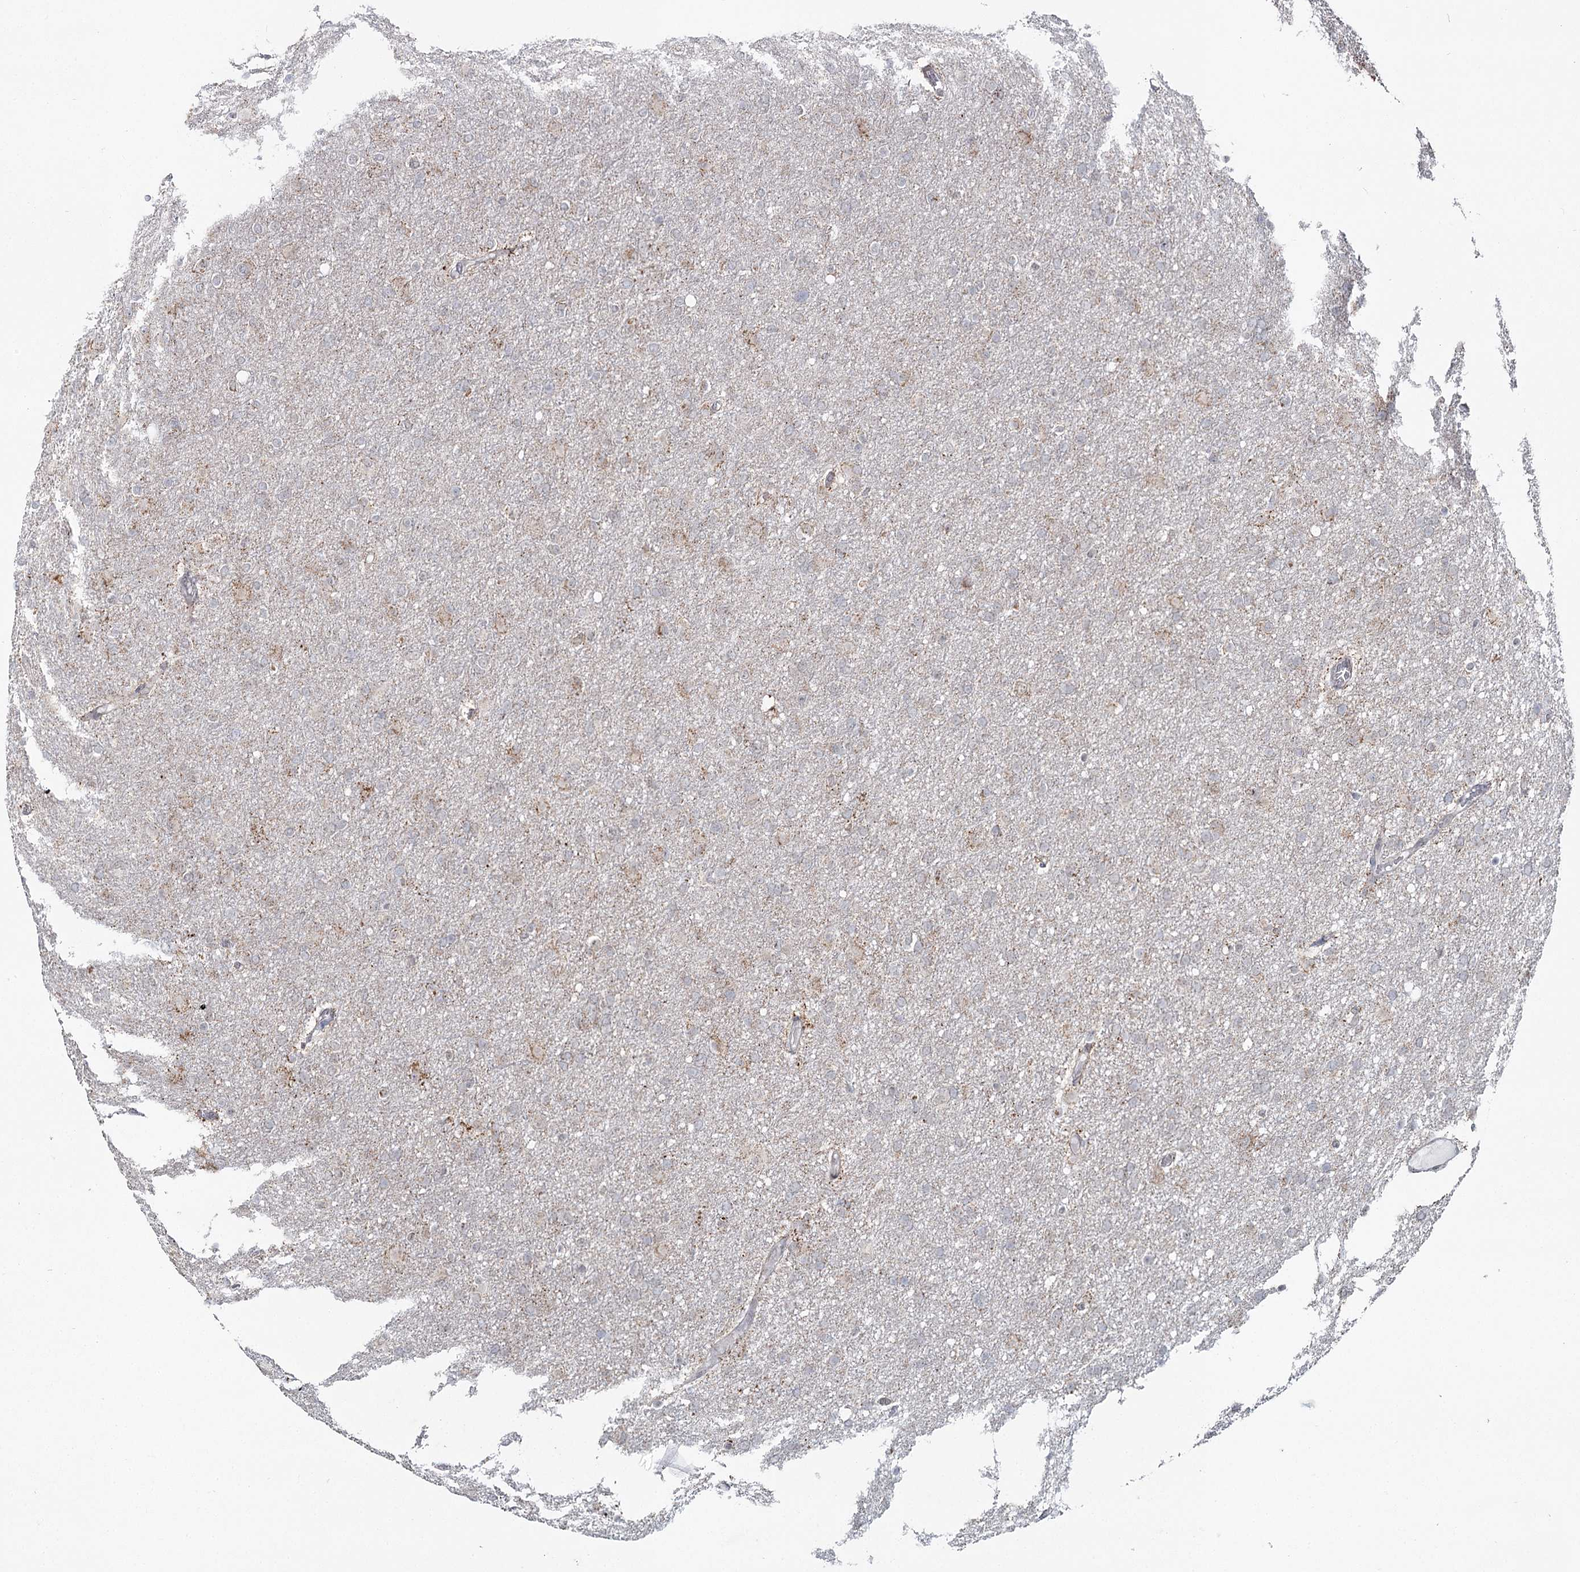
{"staining": {"intensity": "negative", "quantity": "none", "location": "none"}, "tissue": "glioma", "cell_type": "Tumor cells", "image_type": "cancer", "snomed": [{"axis": "morphology", "description": "Glioma, malignant, High grade"}, {"axis": "topography", "description": "Cerebral cortex"}], "caption": "This is an immunohistochemistry (IHC) micrograph of malignant glioma (high-grade). There is no staining in tumor cells.", "gene": "PDHX", "patient": {"sex": "female", "age": 36}}